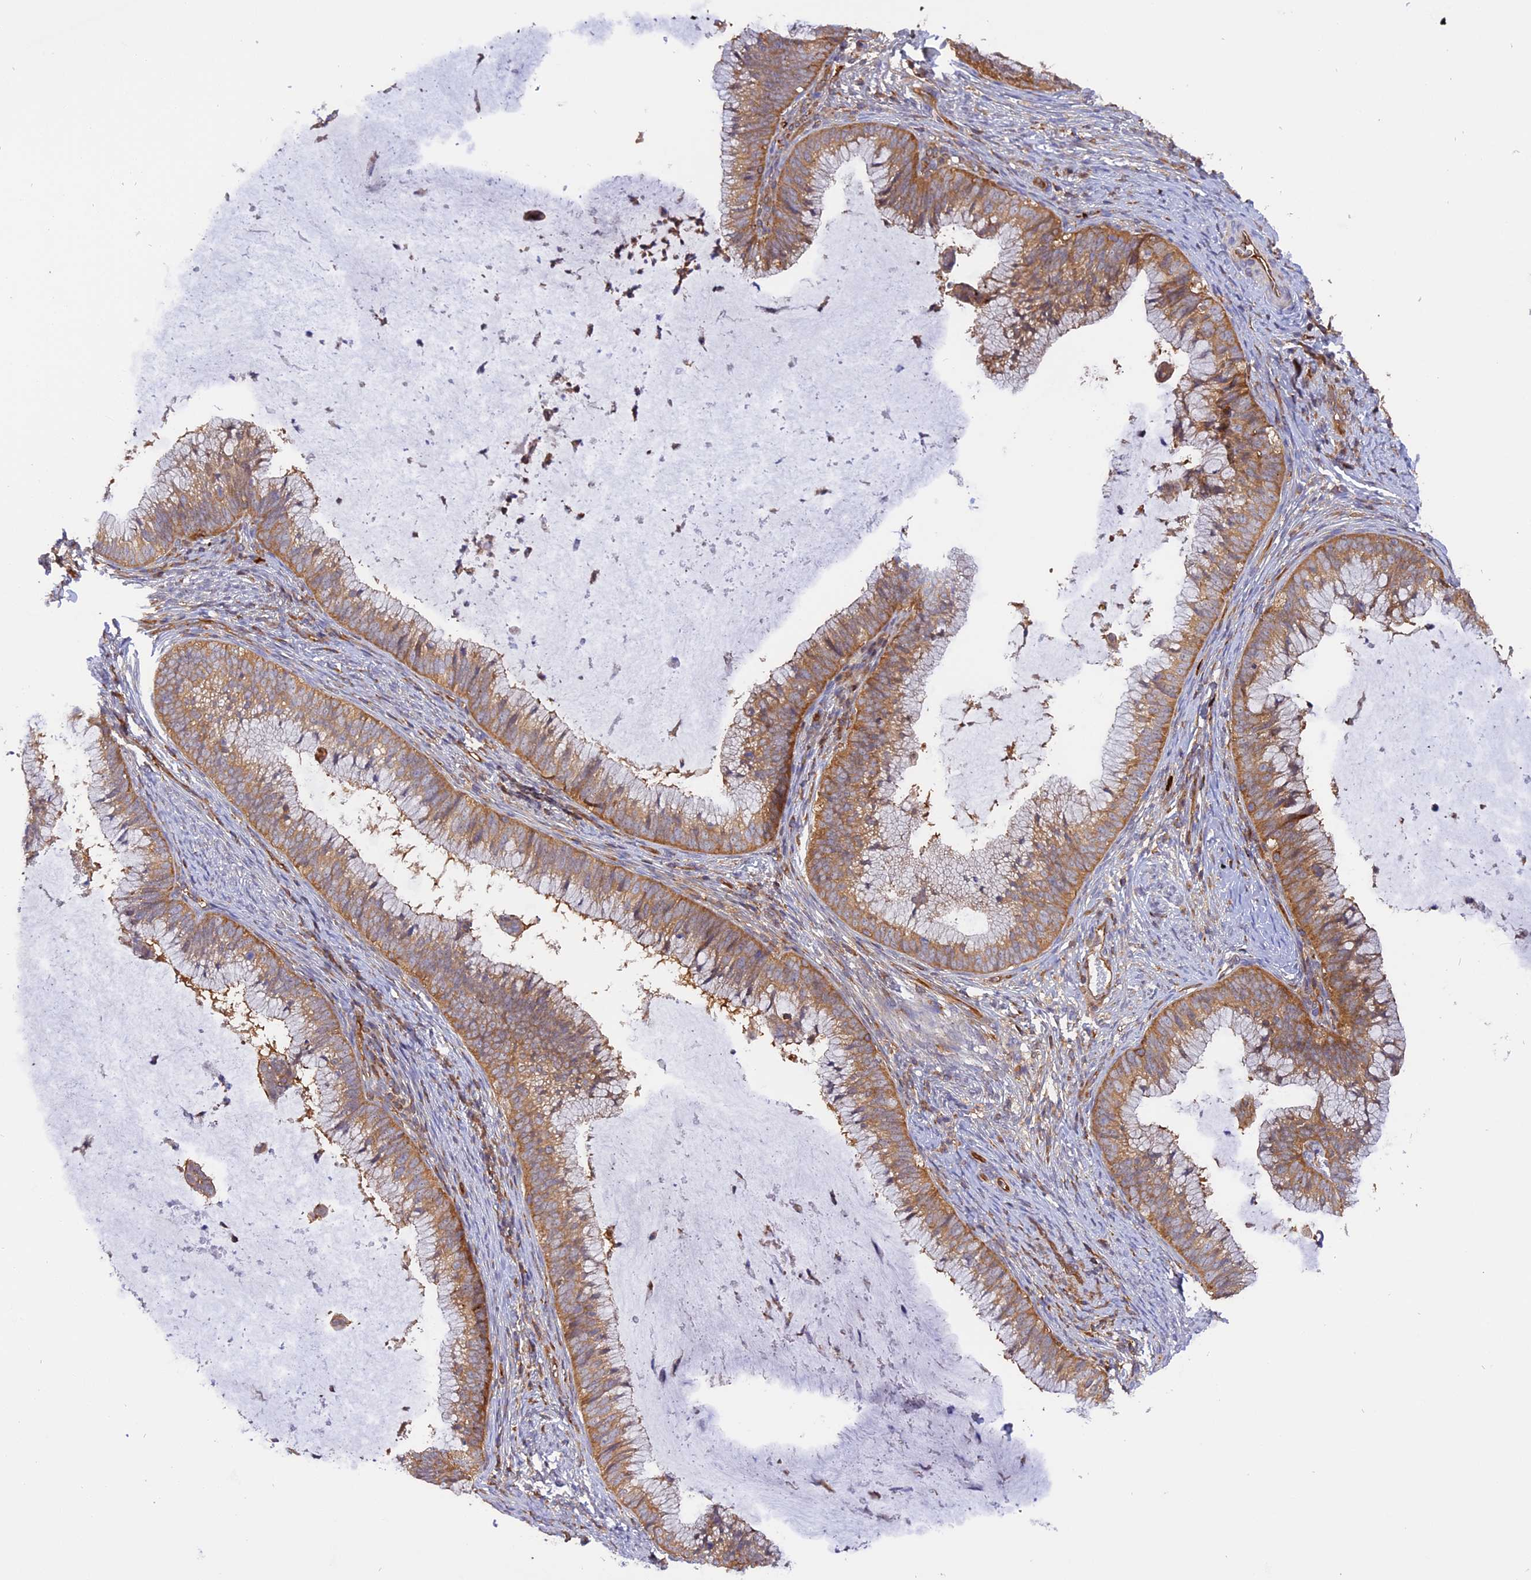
{"staining": {"intensity": "moderate", "quantity": ">75%", "location": "cytoplasmic/membranous"}, "tissue": "cervical cancer", "cell_type": "Tumor cells", "image_type": "cancer", "snomed": [{"axis": "morphology", "description": "Adenocarcinoma, NOS"}, {"axis": "topography", "description": "Cervix"}], "caption": "An image of cervical adenocarcinoma stained for a protein demonstrates moderate cytoplasmic/membranous brown staining in tumor cells.", "gene": "C5orf22", "patient": {"sex": "female", "age": 36}}